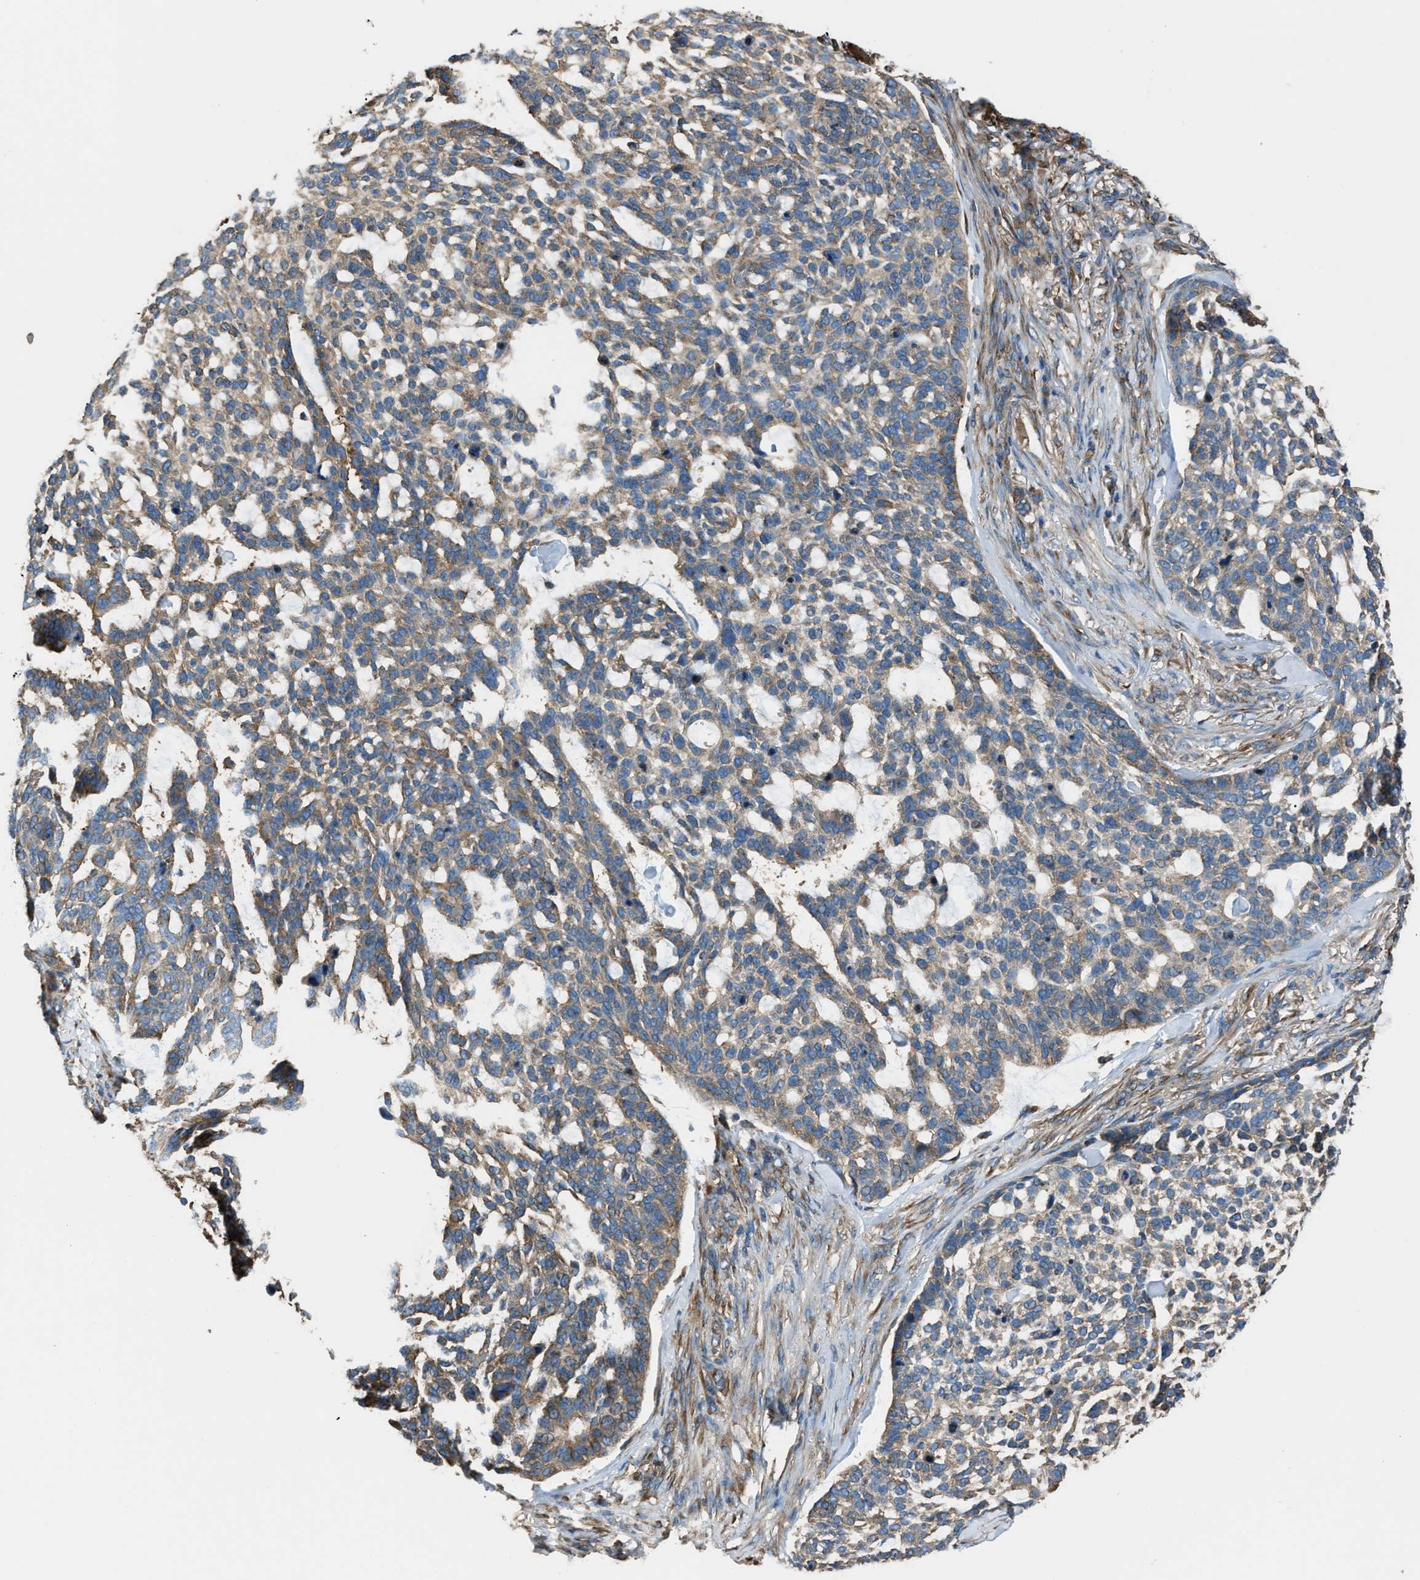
{"staining": {"intensity": "weak", "quantity": ">75%", "location": "cytoplasmic/membranous"}, "tissue": "skin cancer", "cell_type": "Tumor cells", "image_type": "cancer", "snomed": [{"axis": "morphology", "description": "Basal cell carcinoma"}, {"axis": "topography", "description": "Skin"}], "caption": "This is an image of IHC staining of skin basal cell carcinoma, which shows weak staining in the cytoplasmic/membranous of tumor cells.", "gene": "TRPC1", "patient": {"sex": "female", "age": 64}}